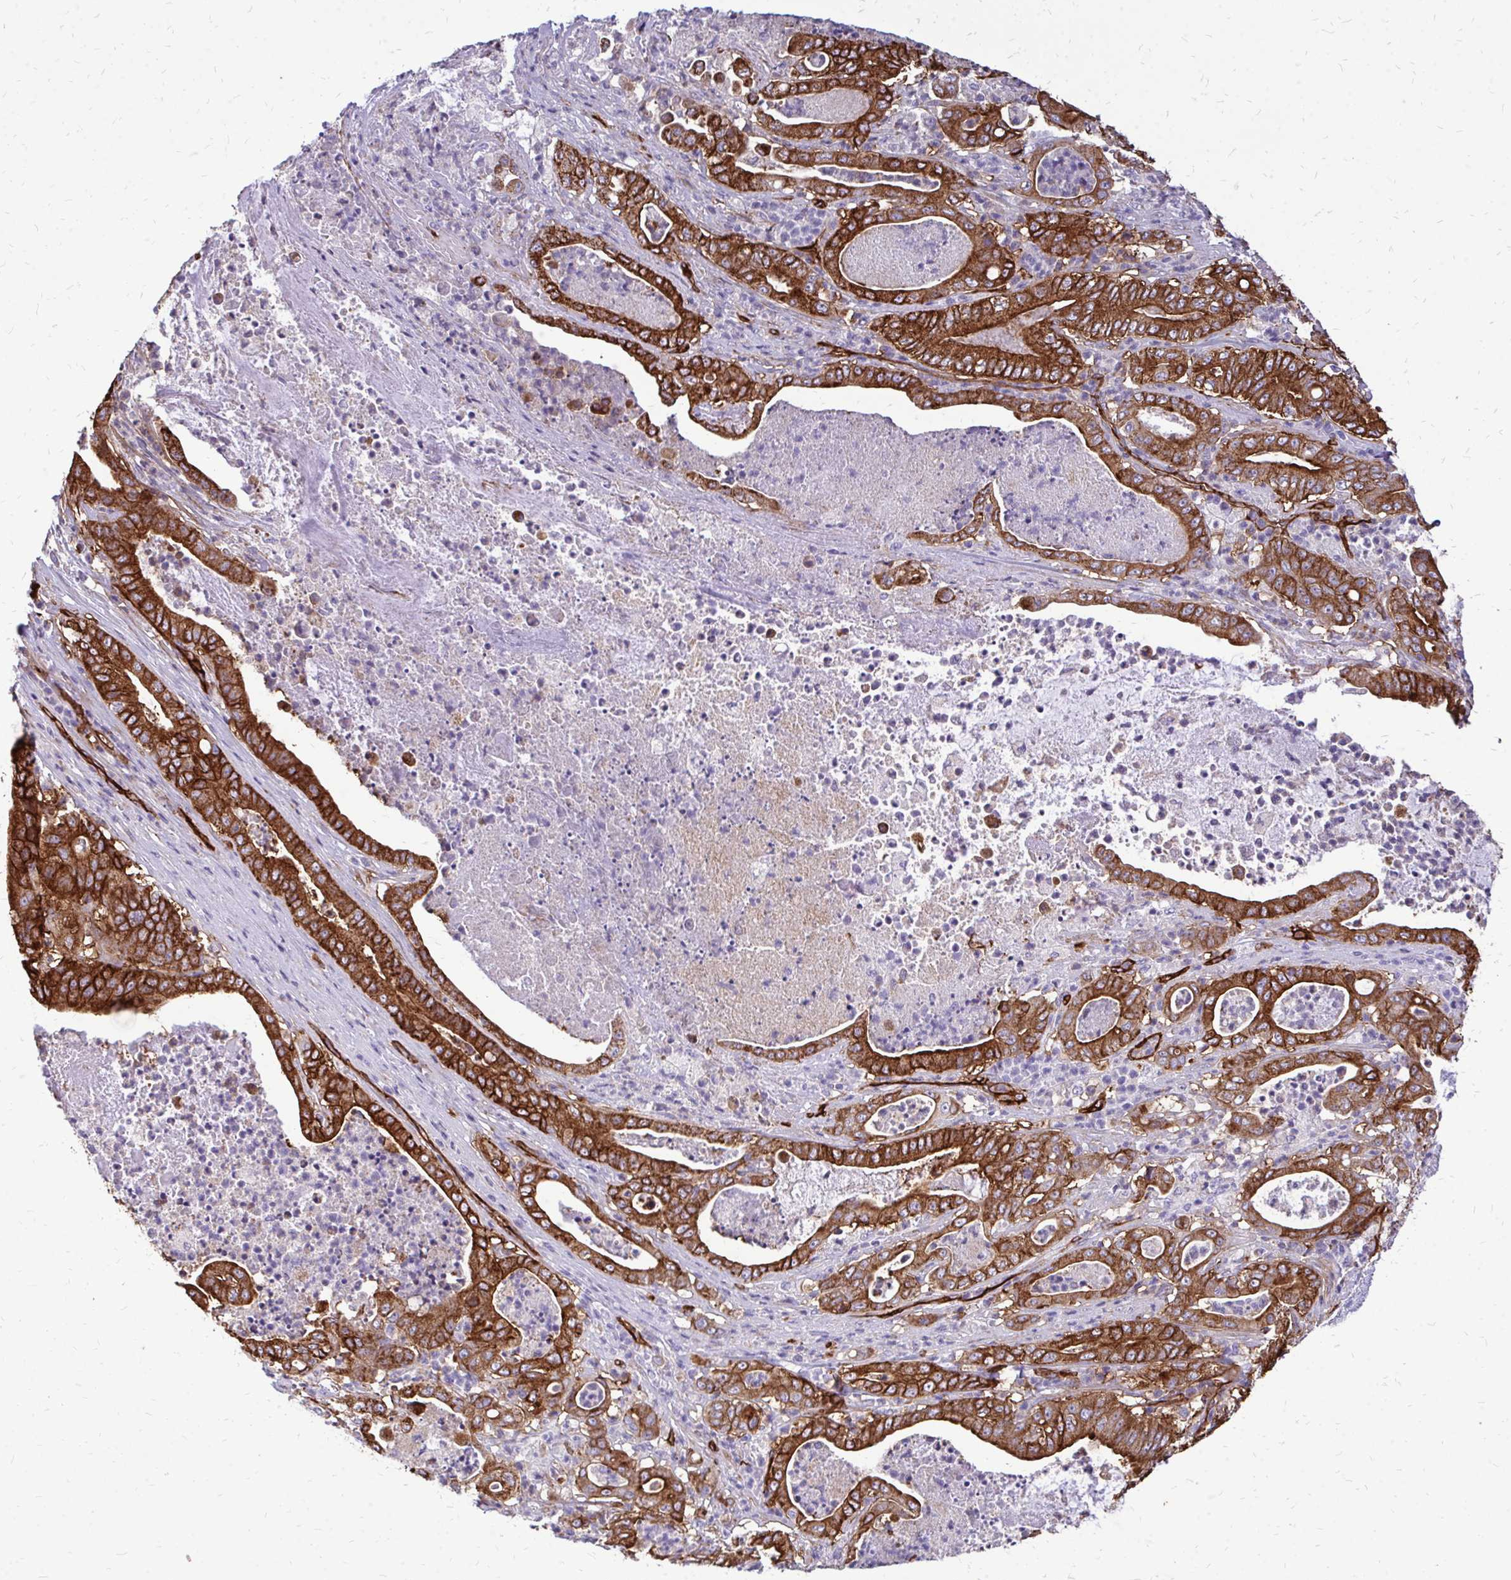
{"staining": {"intensity": "strong", "quantity": ">75%", "location": "cytoplasmic/membranous"}, "tissue": "pancreatic cancer", "cell_type": "Tumor cells", "image_type": "cancer", "snomed": [{"axis": "morphology", "description": "Adenocarcinoma, NOS"}, {"axis": "topography", "description": "Pancreas"}], "caption": "Immunohistochemical staining of pancreatic cancer reveals high levels of strong cytoplasmic/membranous positivity in approximately >75% of tumor cells. (IHC, brightfield microscopy, high magnification).", "gene": "MARCKSL1", "patient": {"sex": "male", "age": 71}}